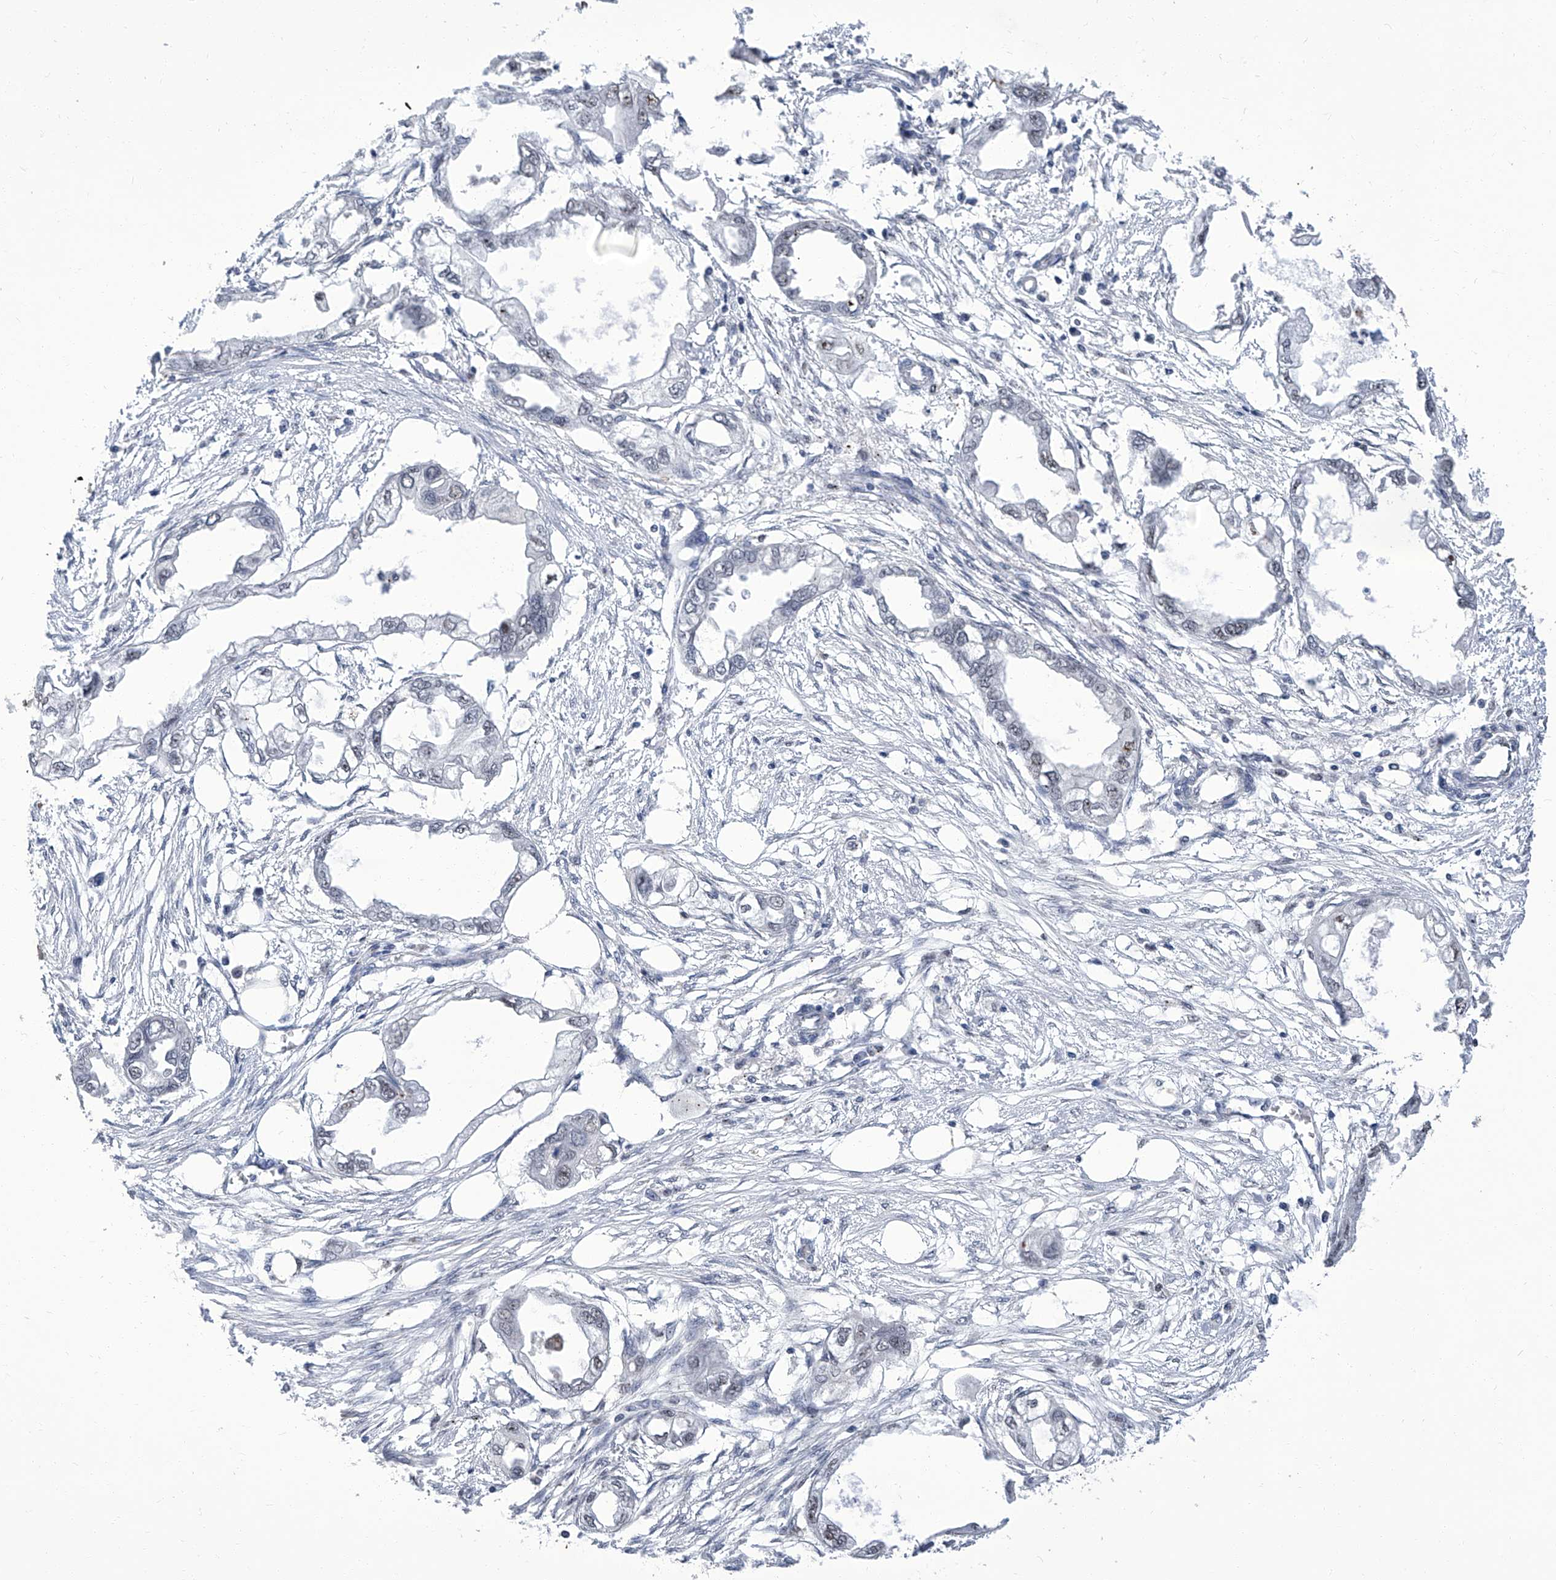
{"staining": {"intensity": "negative", "quantity": "none", "location": "none"}, "tissue": "endometrial cancer", "cell_type": "Tumor cells", "image_type": "cancer", "snomed": [{"axis": "morphology", "description": "Adenocarcinoma, NOS"}, {"axis": "morphology", "description": "Adenocarcinoma, metastatic, NOS"}, {"axis": "topography", "description": "Adipose tissue"}, {"axis": "topography", "description": "Endometrium"}], "caption": "This is a image of immunohistochemistry (IHC) staining of endometrial cancer, which shows no expression in tumor cells.", "gene": "CMTR1", "patient": {"sex": "female", "age": 67}}